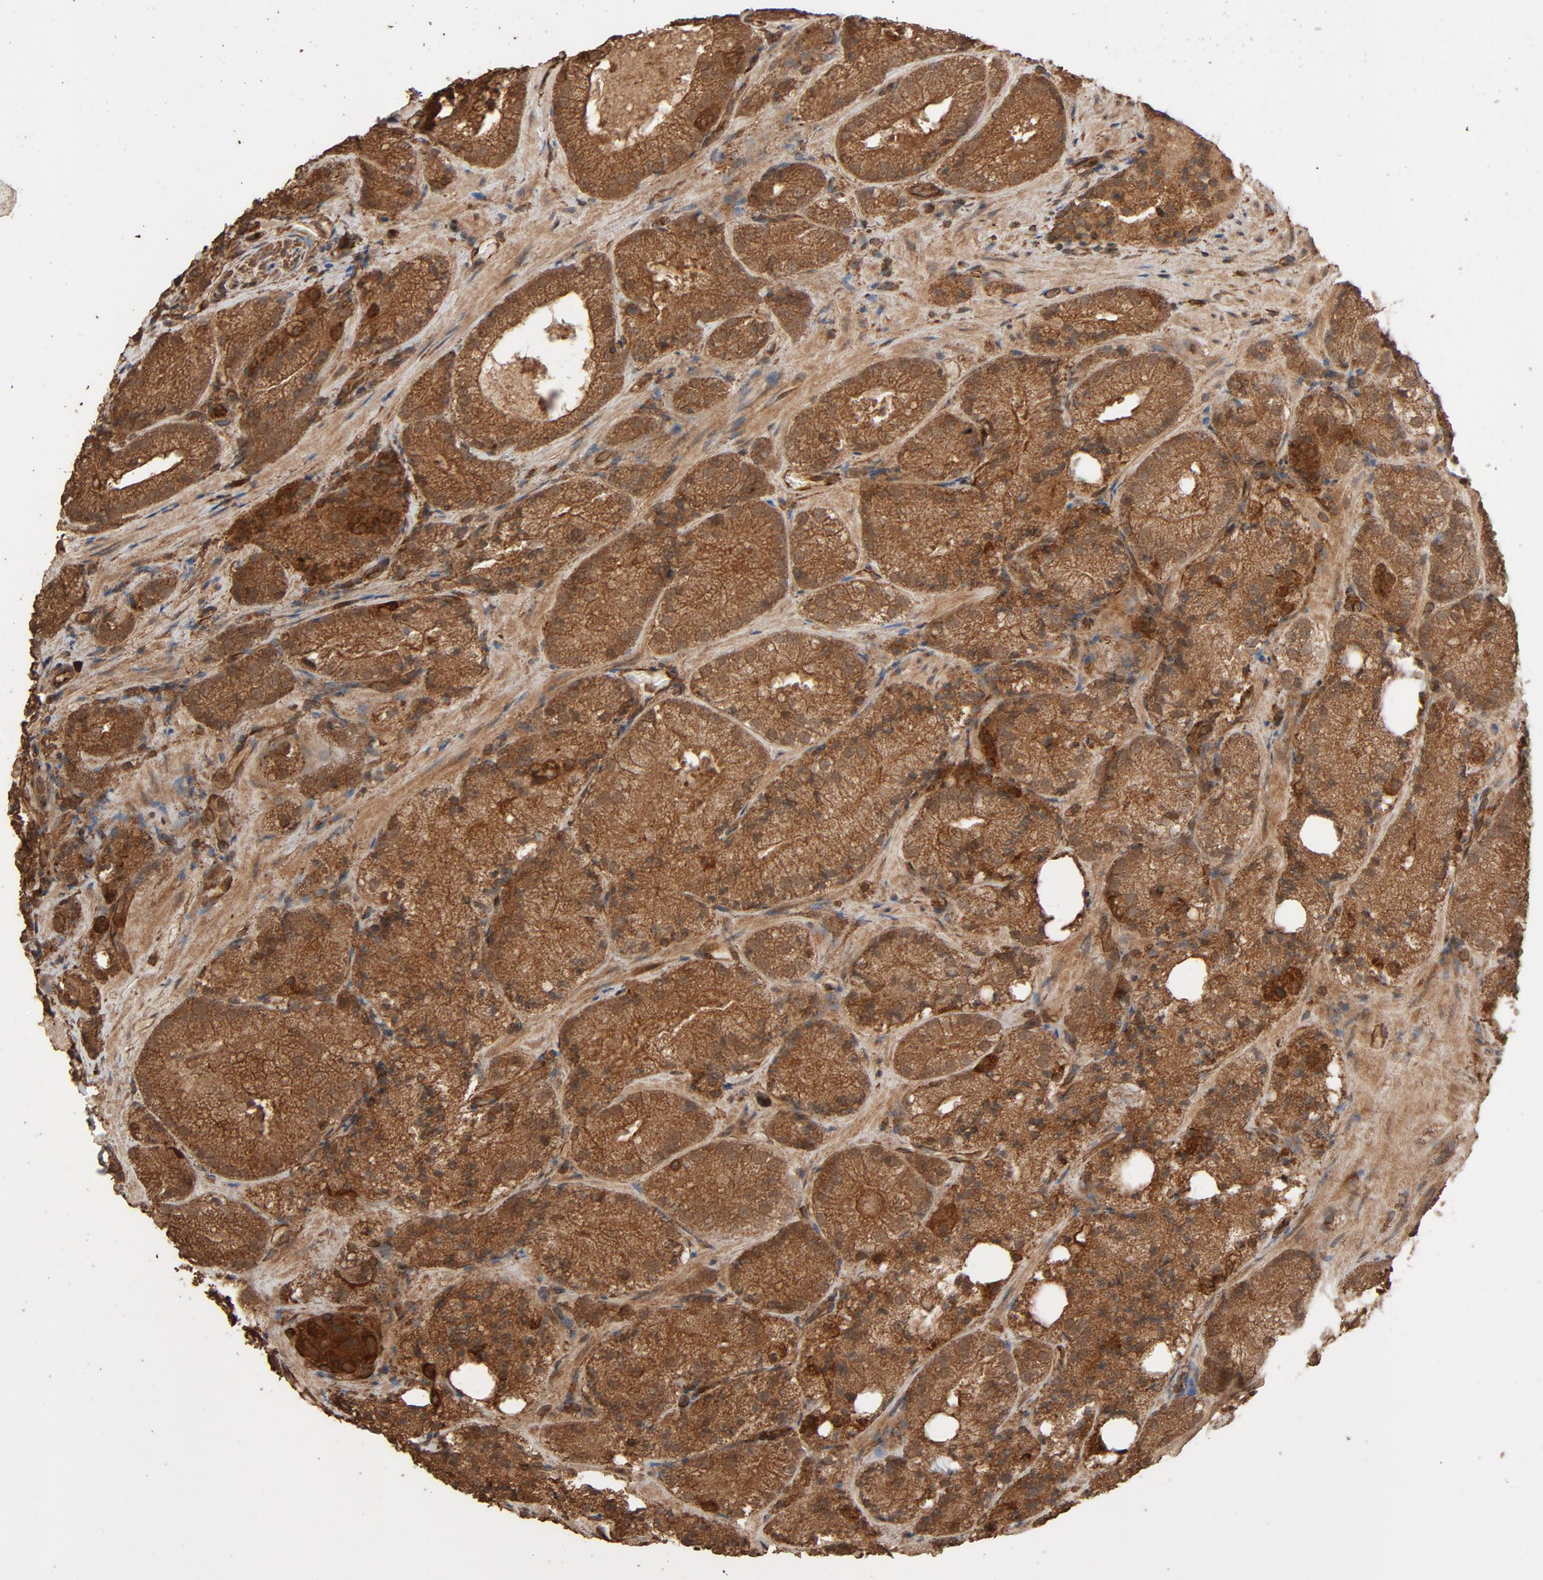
{"staining": {"intensity": "moderate", "quantity": ">75%", "location": "cytoplasmic/membranous"}, "tissue": "prostate cancer", "cell_type": "Tumor cells", "image_type": "cancer", "snomed": [{"axis": "morphology", "description": "Adenocarcinoma, Low grade"}, {"axis": "topography", "description": "Prostate"}], "caption": "Protein expression analysis of human prostate cancer (adenocarcinoma (low-grade)) reveals moderate cytoplasmic/membranous positivity in approximately >75% of tumor cells. (IHC, brightfield microscopy, high magnification).", "gene": "RPS6KA6", "patient": {"sex": "male", "age": 60}}